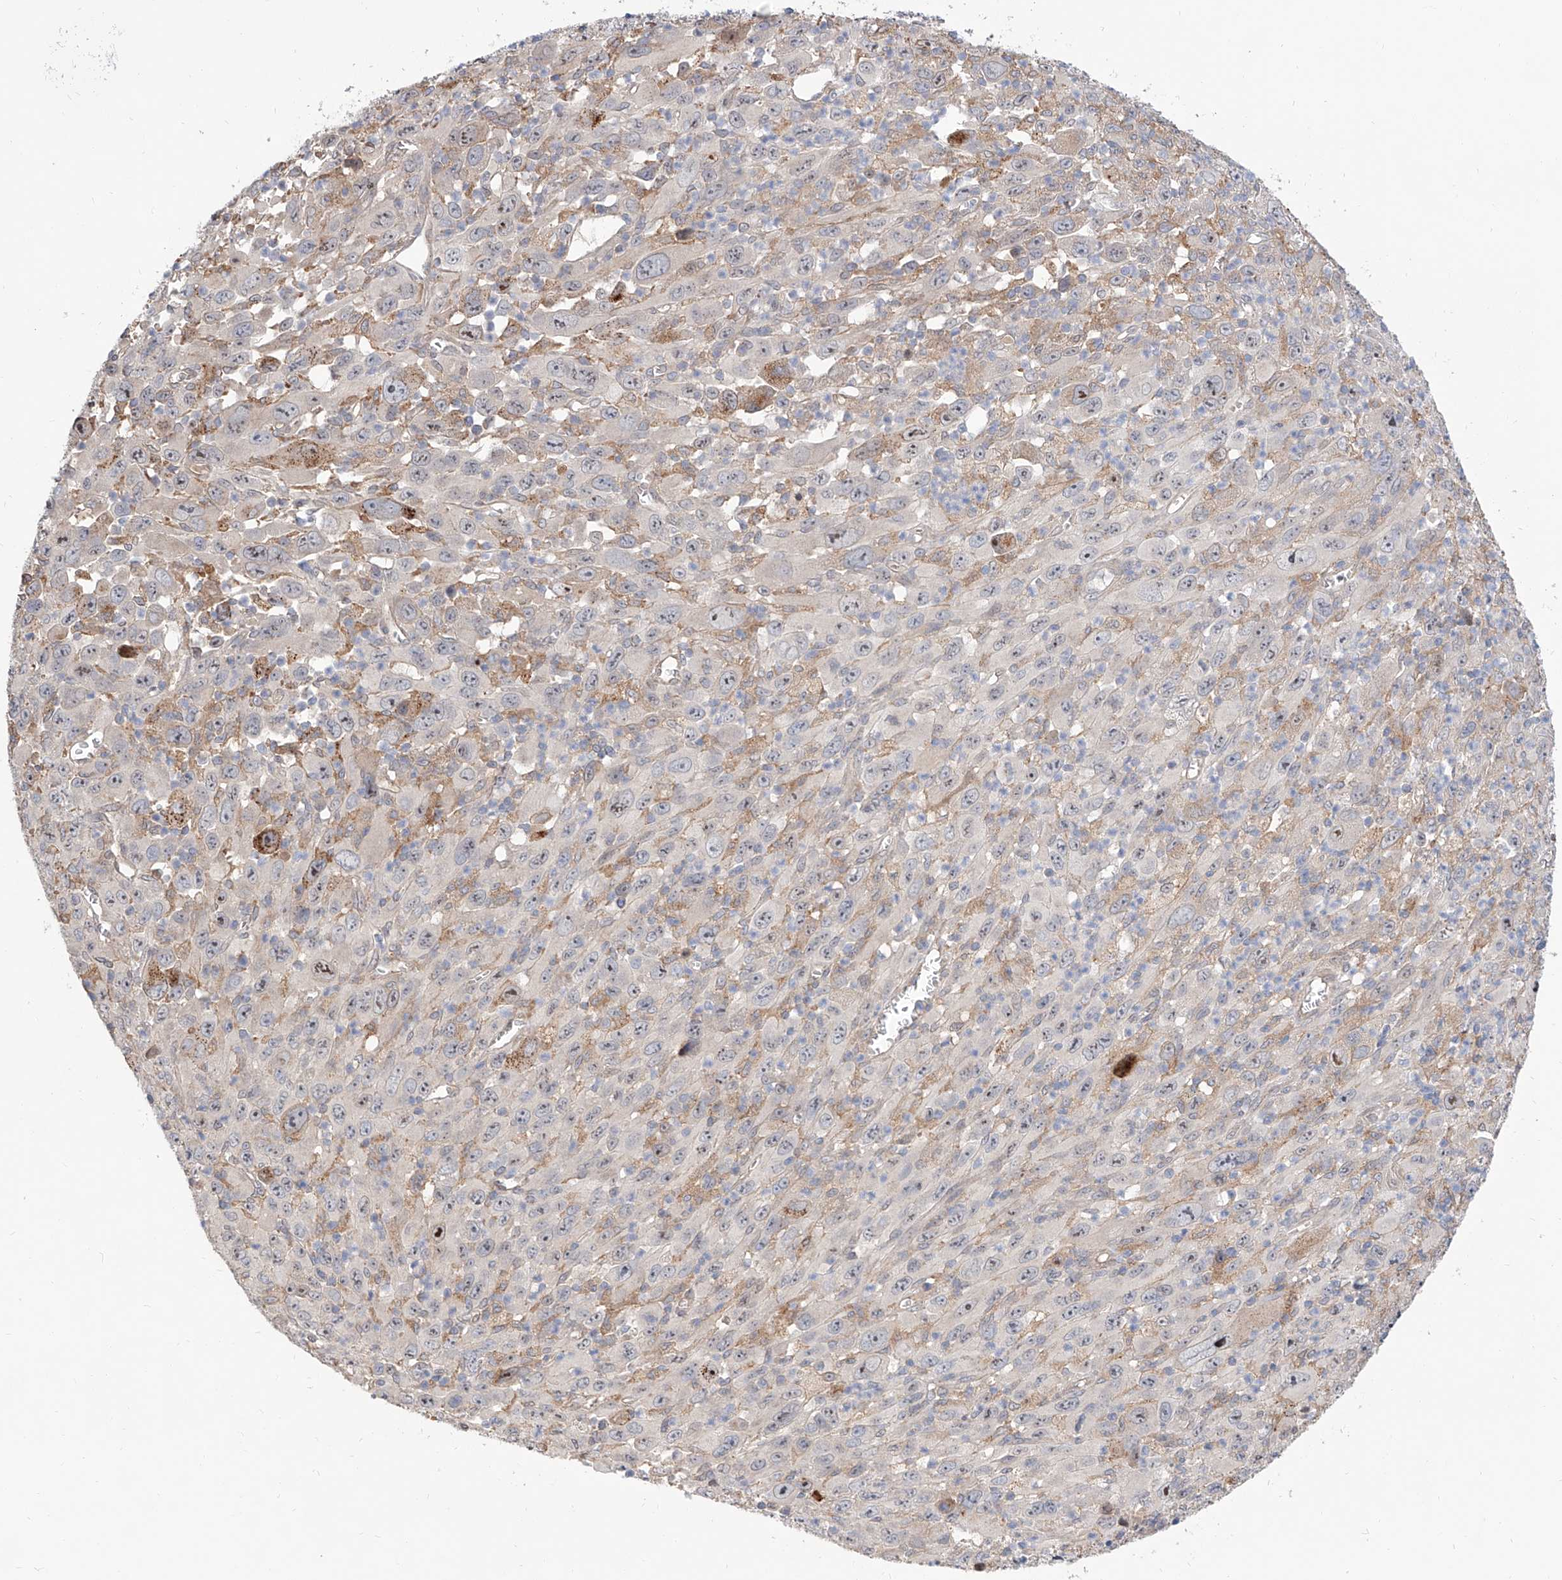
{"staining": {"intensity": "moderate", "quantity": "<25%", "location": "cytoplasmic/membranous,nuclear"}, "tissue": "melanoma", "cell_type": "Tumor cells", "image_type": "cancer", "snomed": [{"axis": "morphology", "description": "Malignant melanoma, Metastatic site"}, {"axis": "topography", "description": "Skin"}], "caption": "This is a histology image of immunohistochemistry (IHC) staining of malignant melanoma (metastatic site), which shows moderate staining in the cytoplasmic/membranous and nuclear of tumor cells.", "gene": "MAGEE2", "patient": {"sex": "female", "age": 56}}